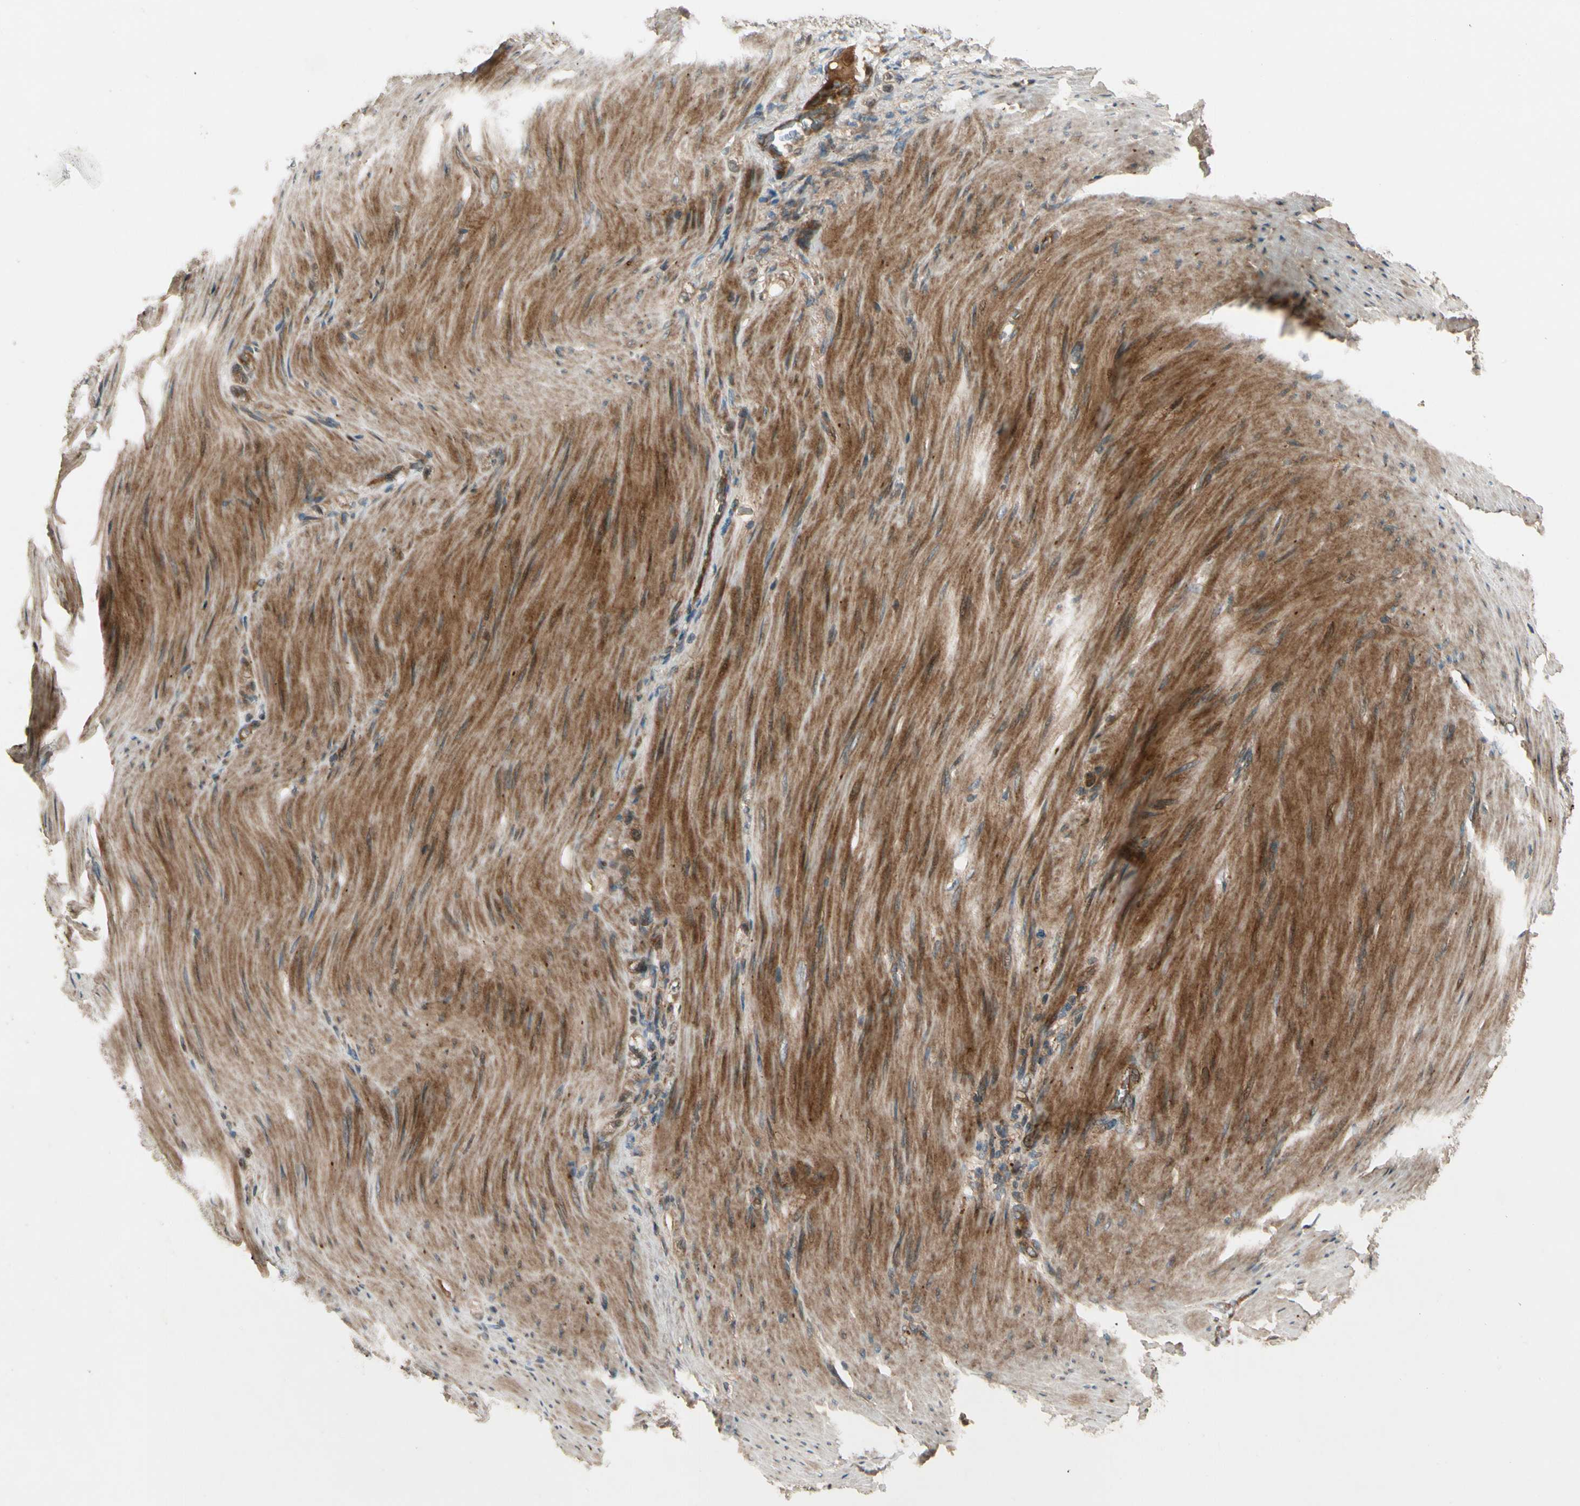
{"staining": {"intensity": "weak", "quantity": ">75%", "location": "cytoplasmic/membranous"}, "tissue": "stomach cancer", "cell_type": "Tumor cells", "image_type": "cancer", "snomed": [{"axis": "morphology", "description": "Adenocarcinoma, NOS"}, {"axis": "topography", "description": "Stomach"}], "caption": "Protein staining exhibits weak cytoplasmic/membranous positivity in approximately >75% of tumor cells in stomach adenocarcinoma.", "gene": "ACVR1C", "patient": {"sex": "male", "age": 82}}